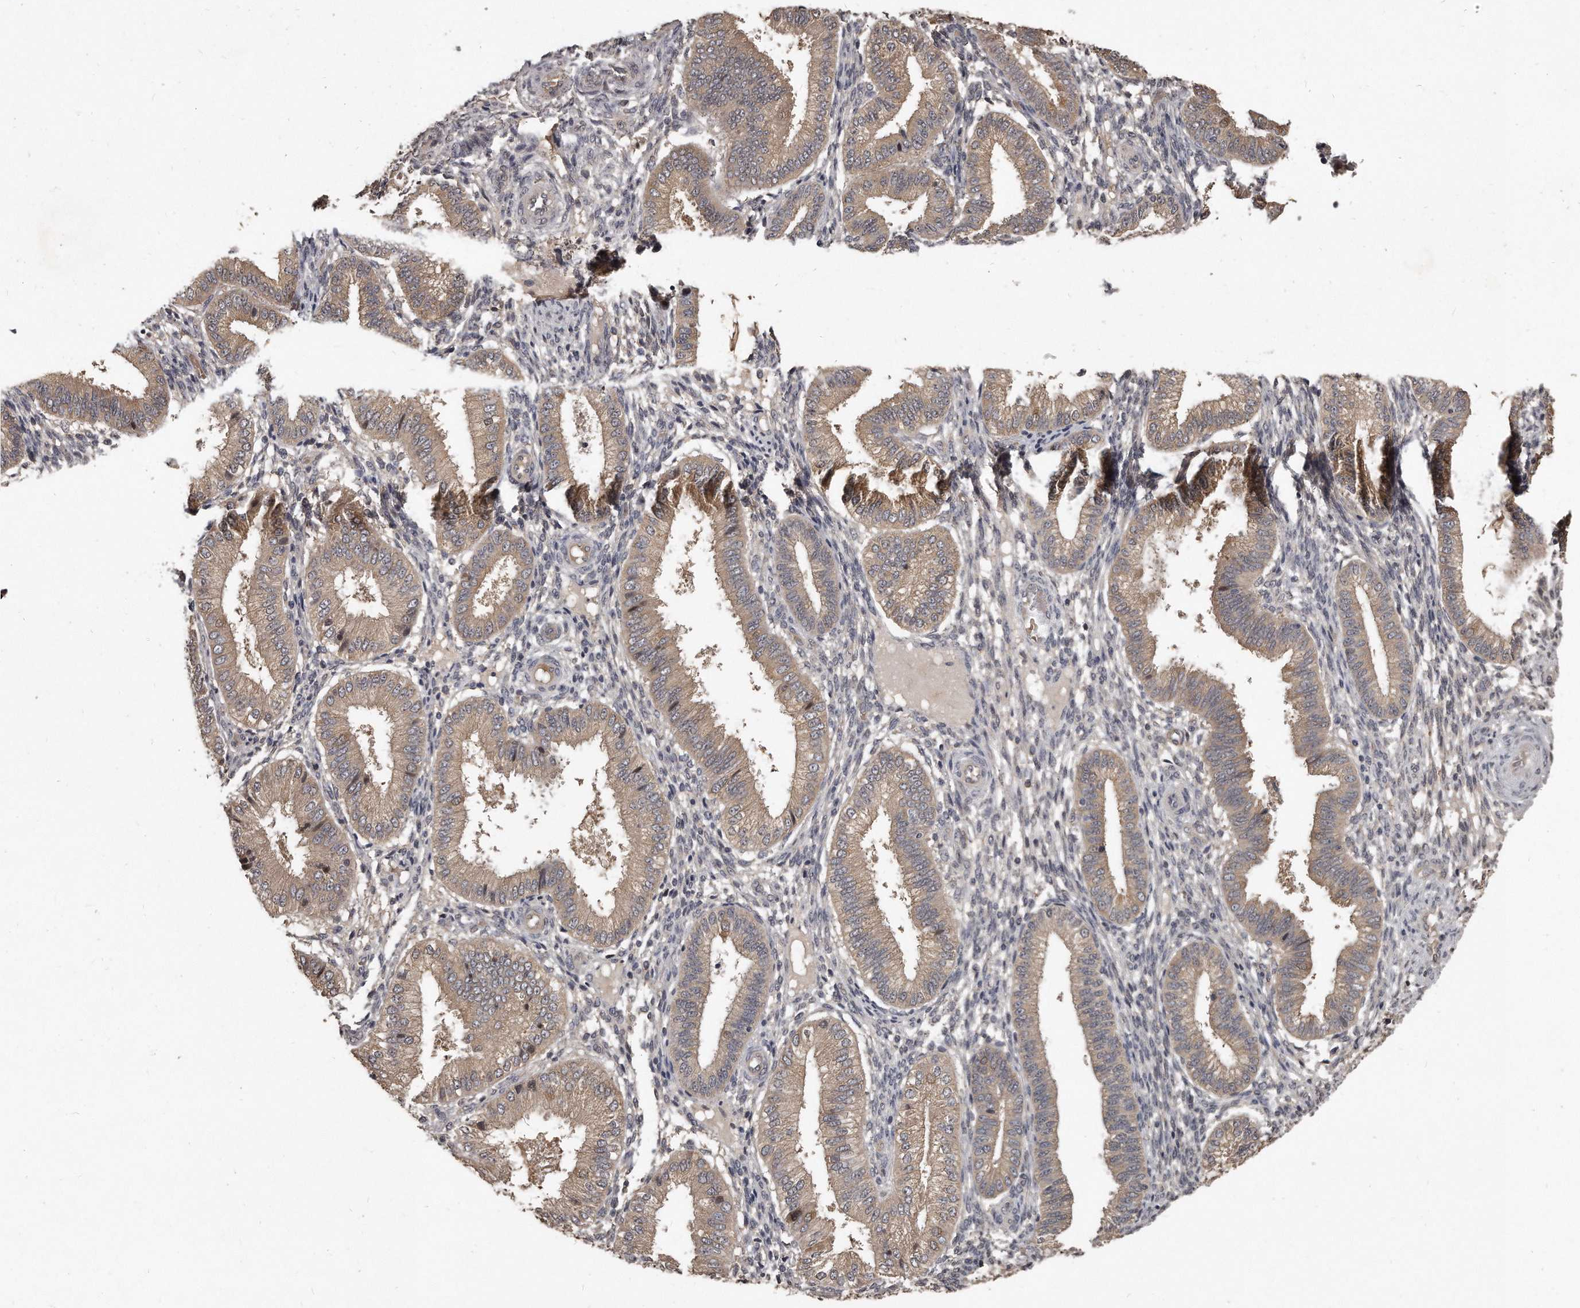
{"staining": {"intensity": "negative", "quantity": "none", "location": "none"}, "tissue": "endometrium", "cell_type": "Cells in endometrial stroma", "image_type": "normal", "snomed": [{"axis": "morphology", "description": "Normal tissue, NOS"}, {"axis": "topography", "description": "Endometrium"}], "caption": "High power microscopy image of an immunohistochemistry micrograph of unremarkable endometrium, revealing no significant positivity in cells in endometrial stroma.", "gene": "GRB10", "patient": {"sex": "female", "age": 39}}